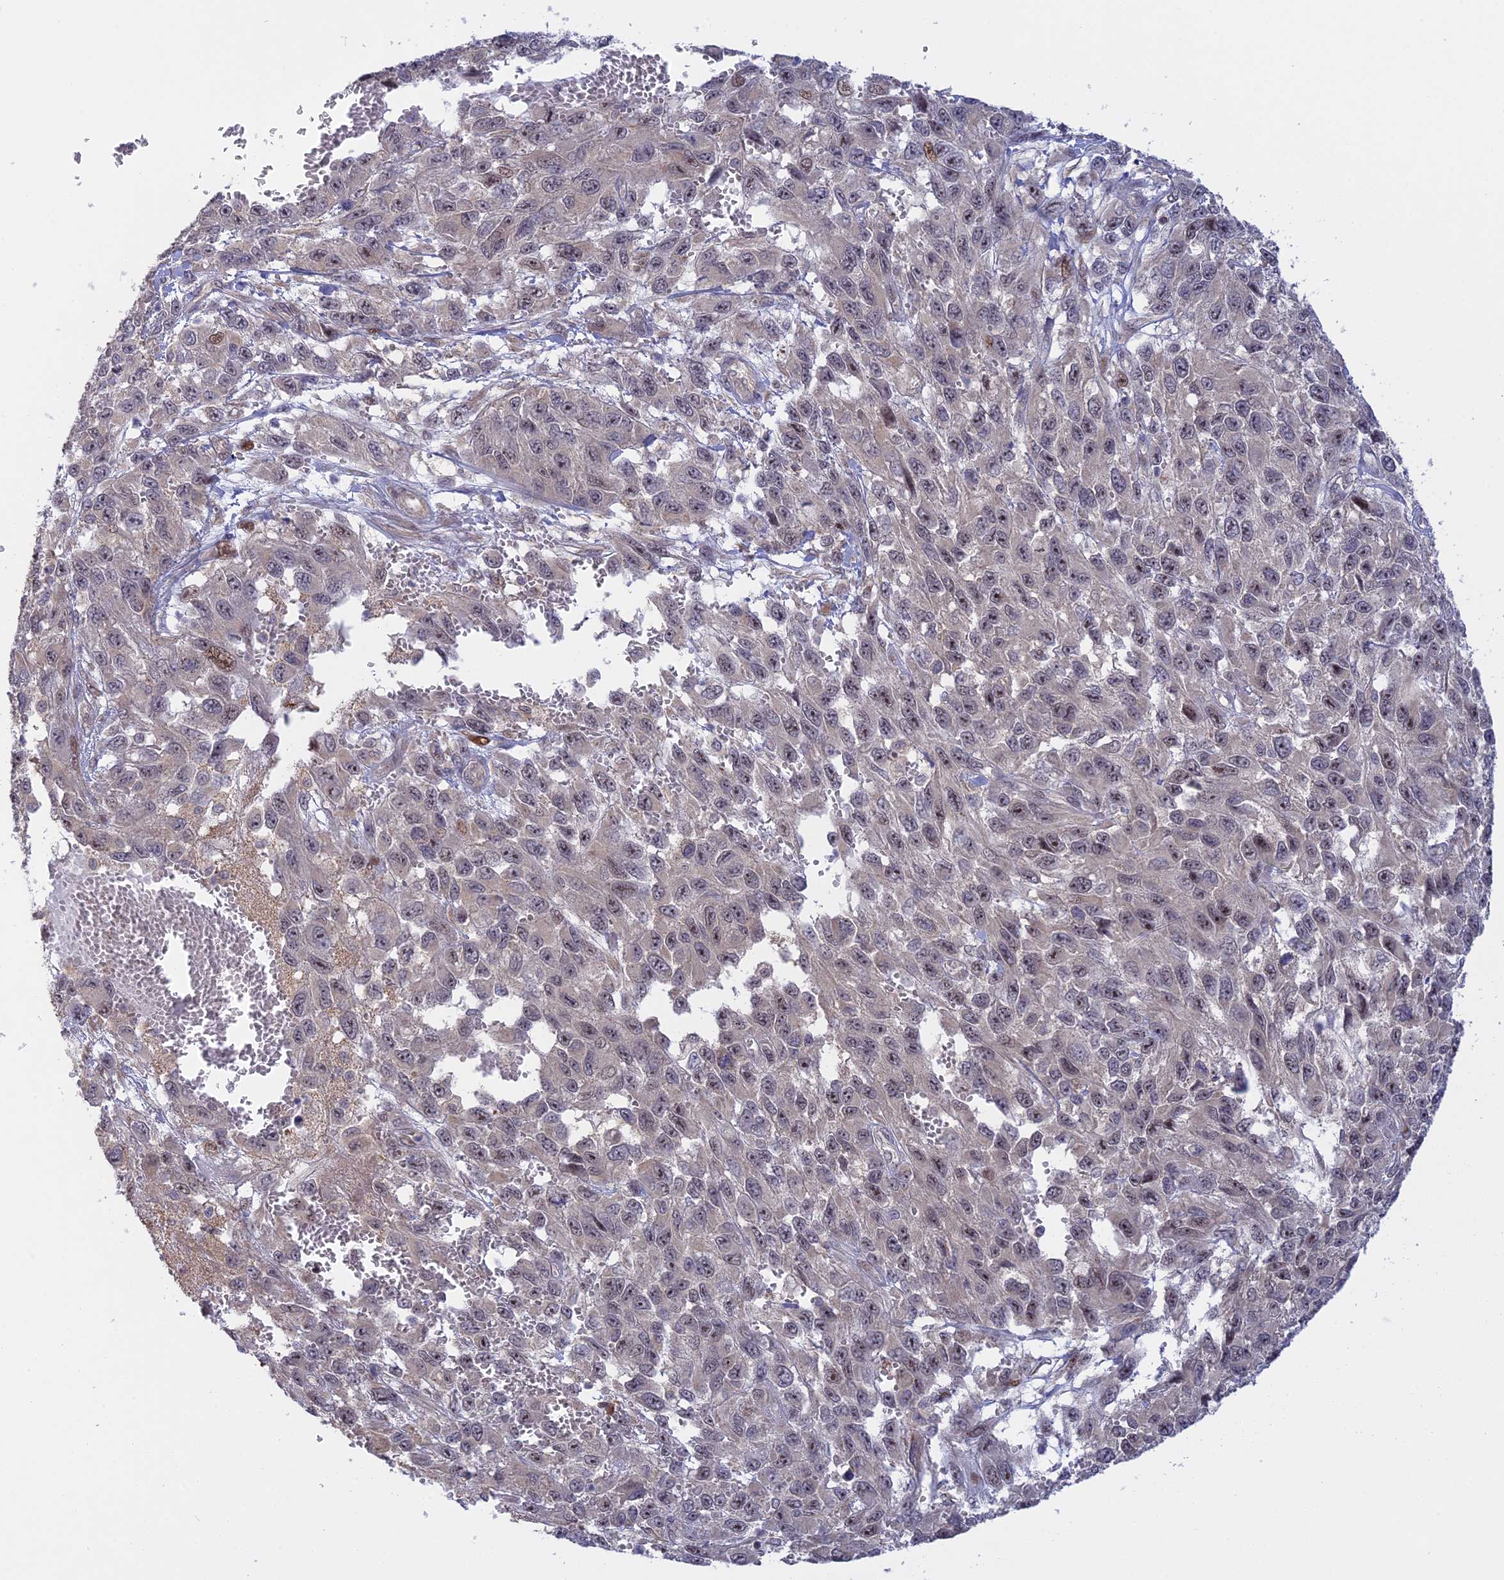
{"staining": {"intensity": "moderate", "quantity": "<25%", "location": "nuclear"}, "tissue": "melanoma", "cell_type": "Tumor cells", "image_type": "cancer", "snomed": [{"axis": "morphology", "description": "Normal tissue, NOS"}, {"axis": "morphology", "description": "Malignant melanoma, NOS"}, {"axis": "topography", "description": "Skin"}], "caption": "Malignant melanoma stained with a protein marker exhibits moderate staining in tumor cells.", "gene": "GSKIP", "patient": {"sex": "female", "age": 96}}